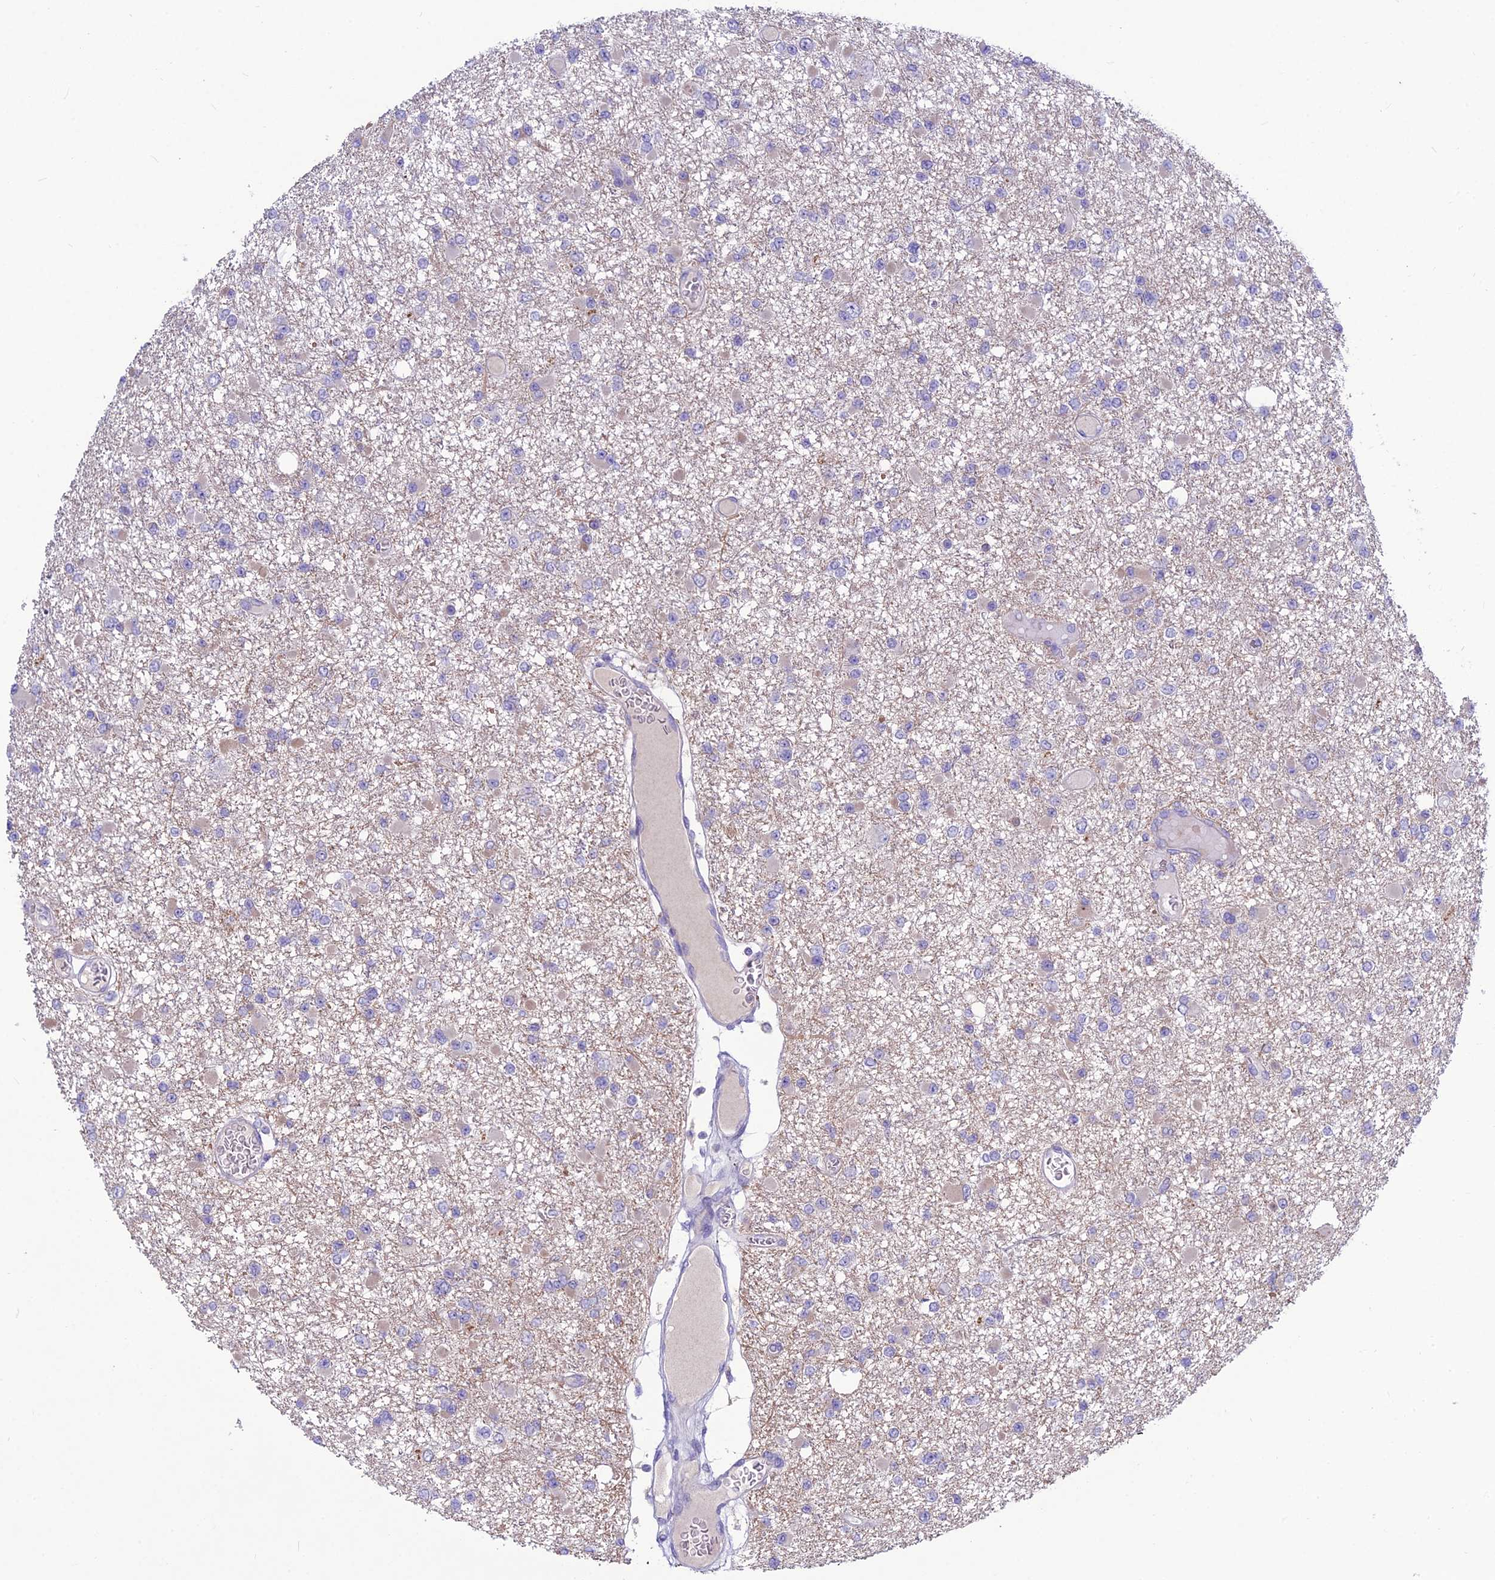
{"staining": {"intensity": "negative", "quantity": "none", "location": "none"}, "tissue": "glioma", "cell_type": "Tumor cells", "image_type": "cancer", "snomed": [{"axis": "morphology", "description": "Glioma, malignant, Low grade"}, {"axis": "topography", "description": "Brain"}], "caption": "IHC photomicrograph of neoplastic tissue: glioma stained with DAB (3,3'-diaminobenzidine) reveals no significant protein positivity in tumor cells.", "gene": "BHMT2", "patient": {"sex": "female", "age": 22}}